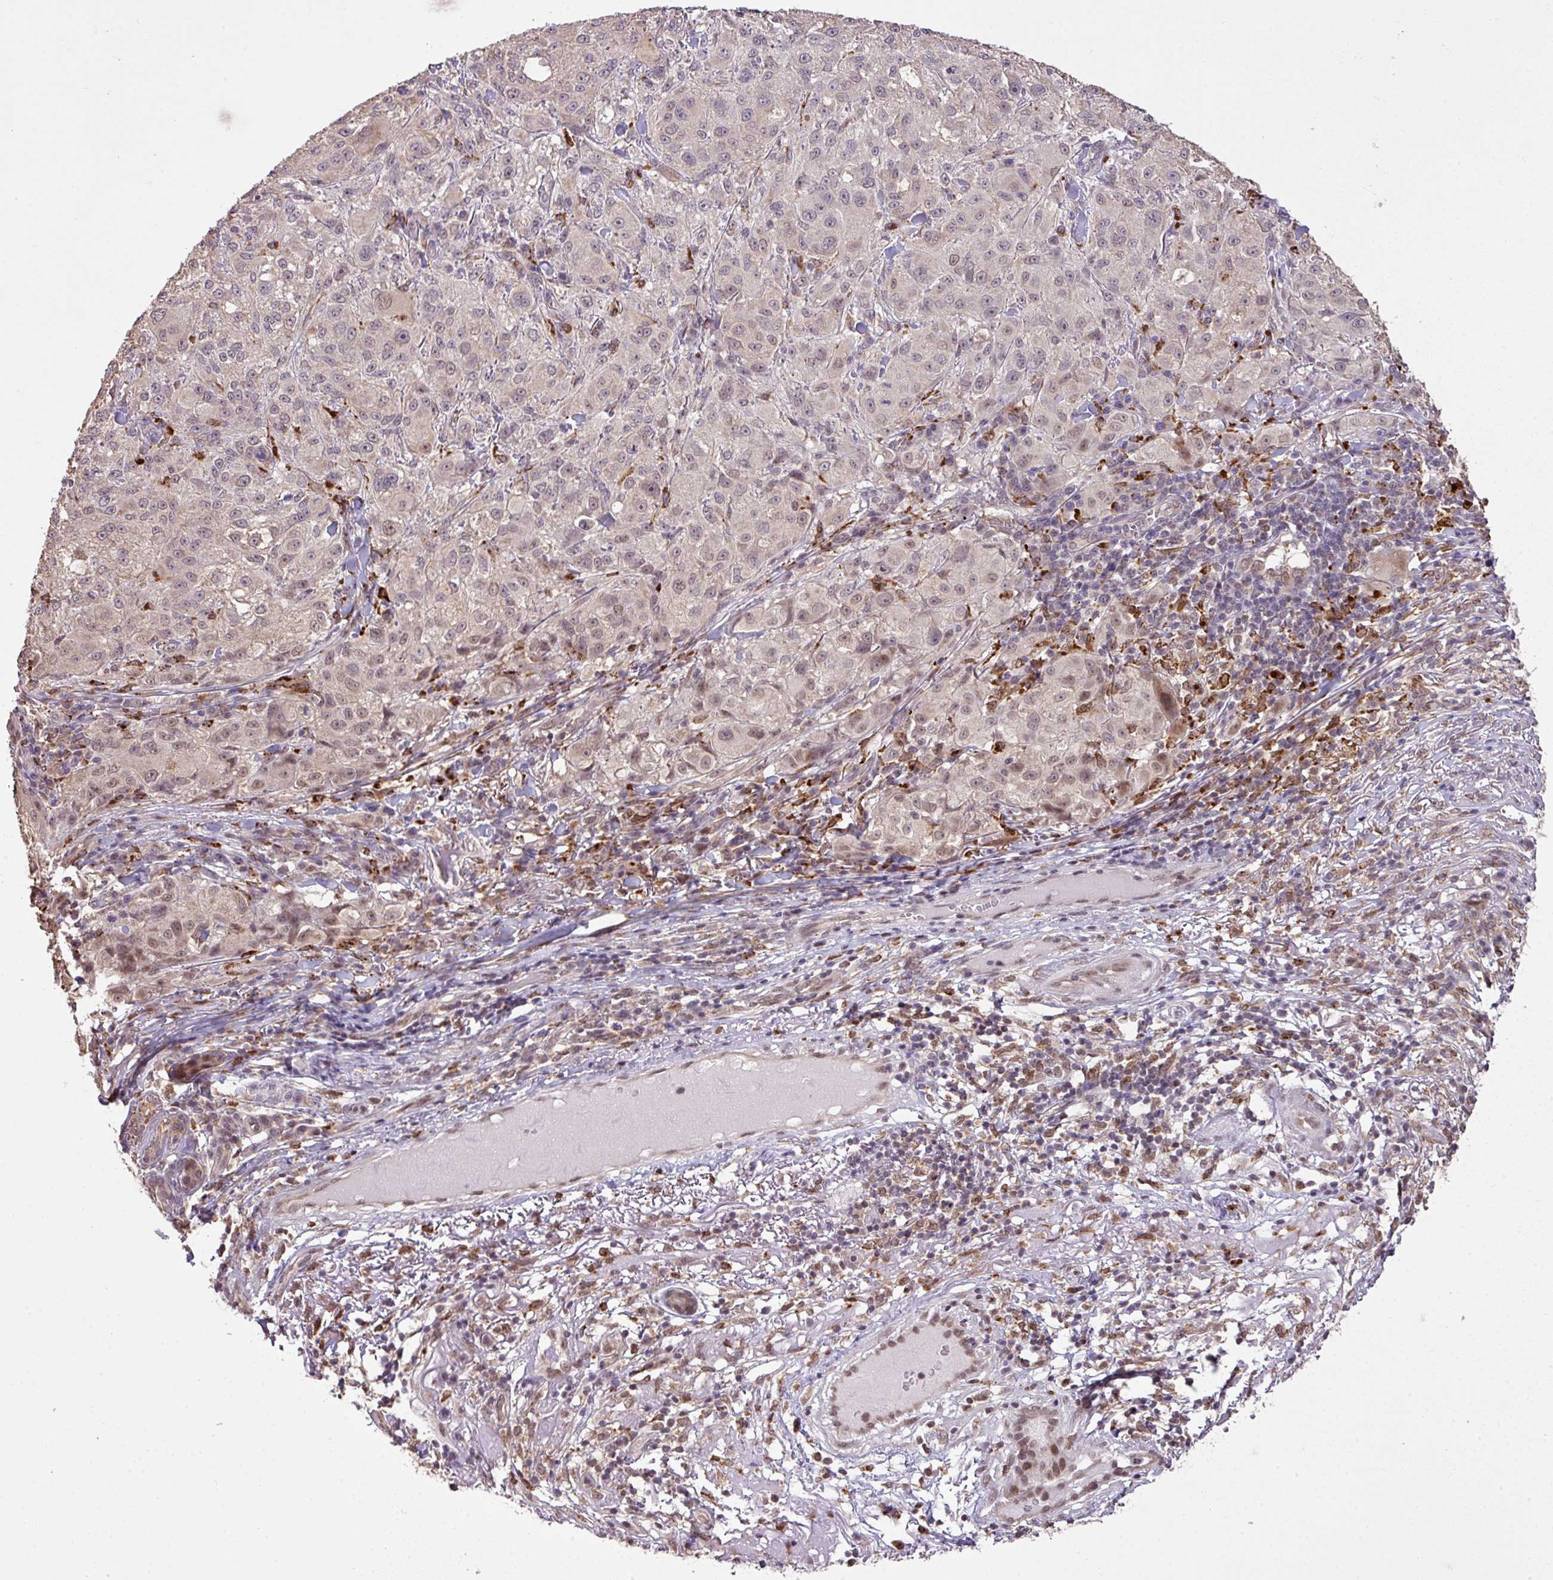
{"staining": {"intensity": "weak", "quantity": "<25%", "location": "nuclear"}, "tissue": "melanoma", "cell_type": "Tumor cells", "image_type": "cancer", "snomed": [{"axis": "morphology", "description": "Necrosis, NOS"}, {"axis": "morphology", "description": "Malignant melanoma, NOS"}, {"axis": "topography", "description": "Skin"}], "caption": "Immunohistochemistry (IHC) of human malignant melanoma displays no expression in tumor cells. Nuclei are stained in blue.", "gene": "SMCO4", "patient": {"sex": "female", "age": 87}}